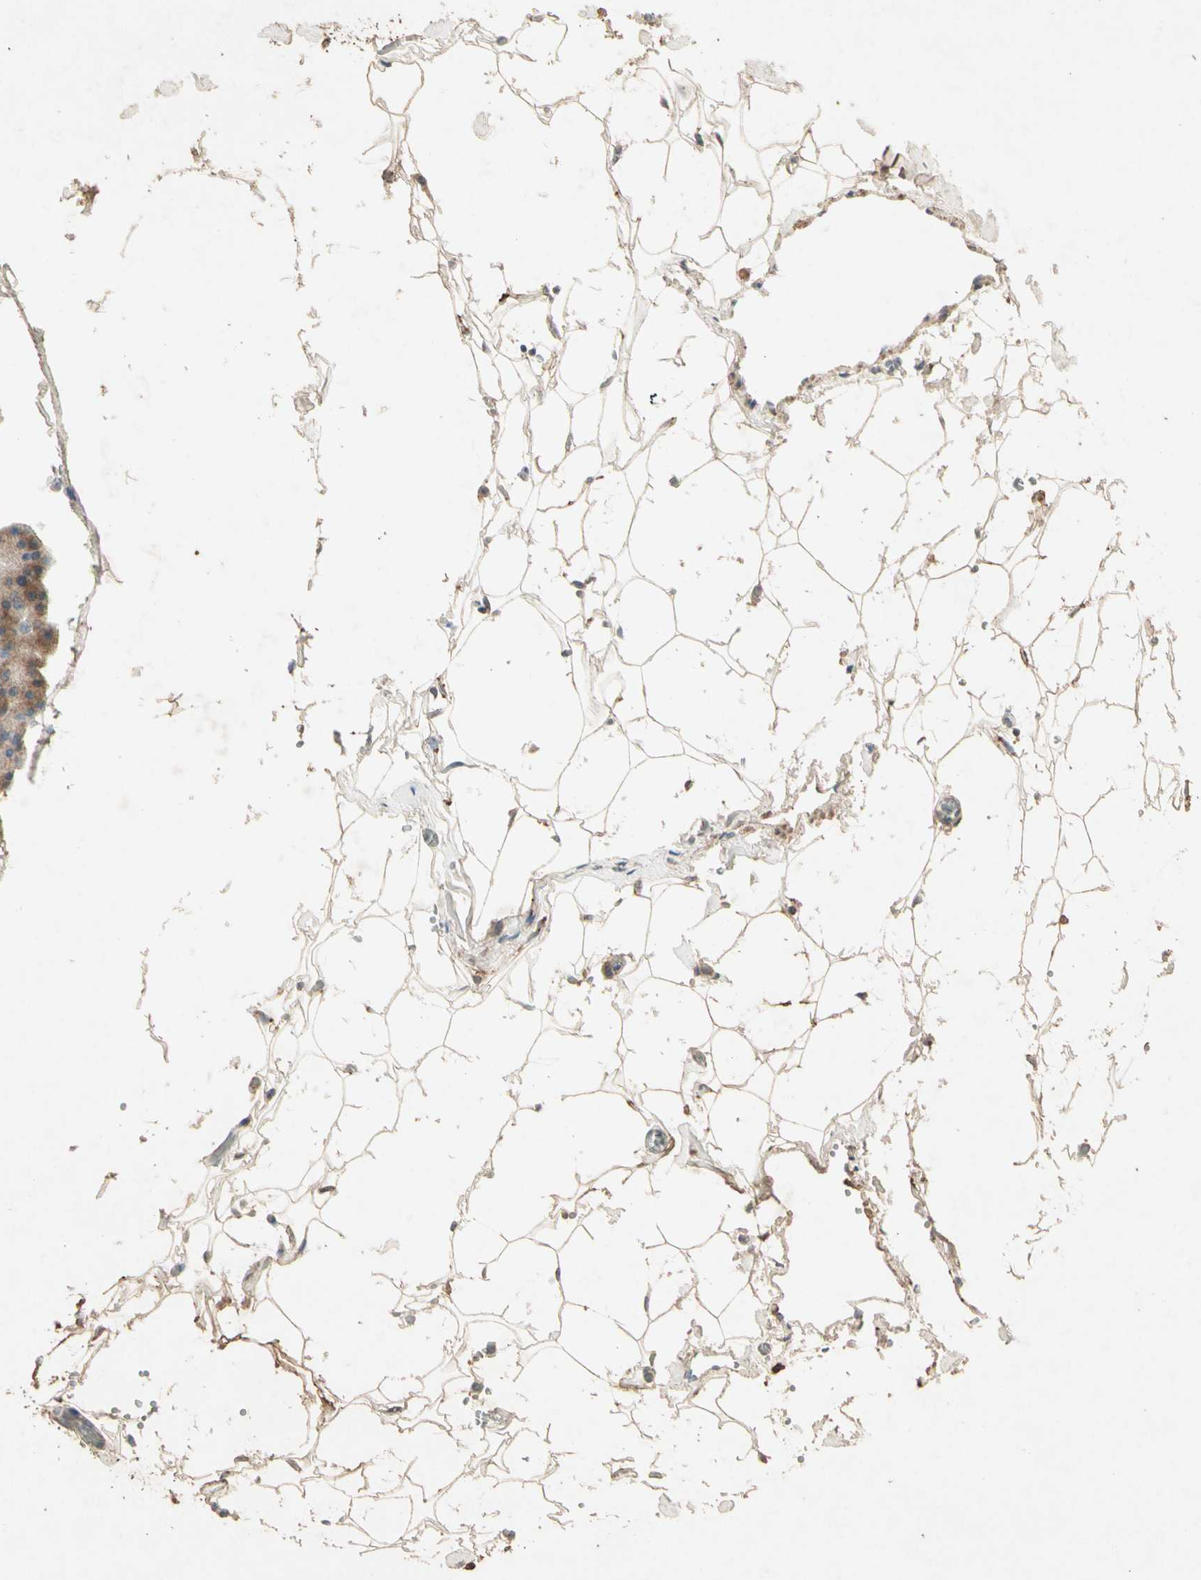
{"staining": {"intensity": "moderate", "quantity": ">75%", "location": "cytoplasmic/membranous"}, "tissue": "pancreas", "cell_type": "Exocrine glandular cells", "image_type": "normal", "snomed": [{"axis": "morphology", "description": "Normal tissue, NOS"}, {"axis": "topography", "description": "Pancreas"}], "caption": "This is a photomicrograph of IHC staining of benign pancreas, which shows moderate positivity in the cytoplasmic/membranous of exocrine glandular cells.", "gene": "GPLD1", "patient": {"sex": "female", "age": 35}}